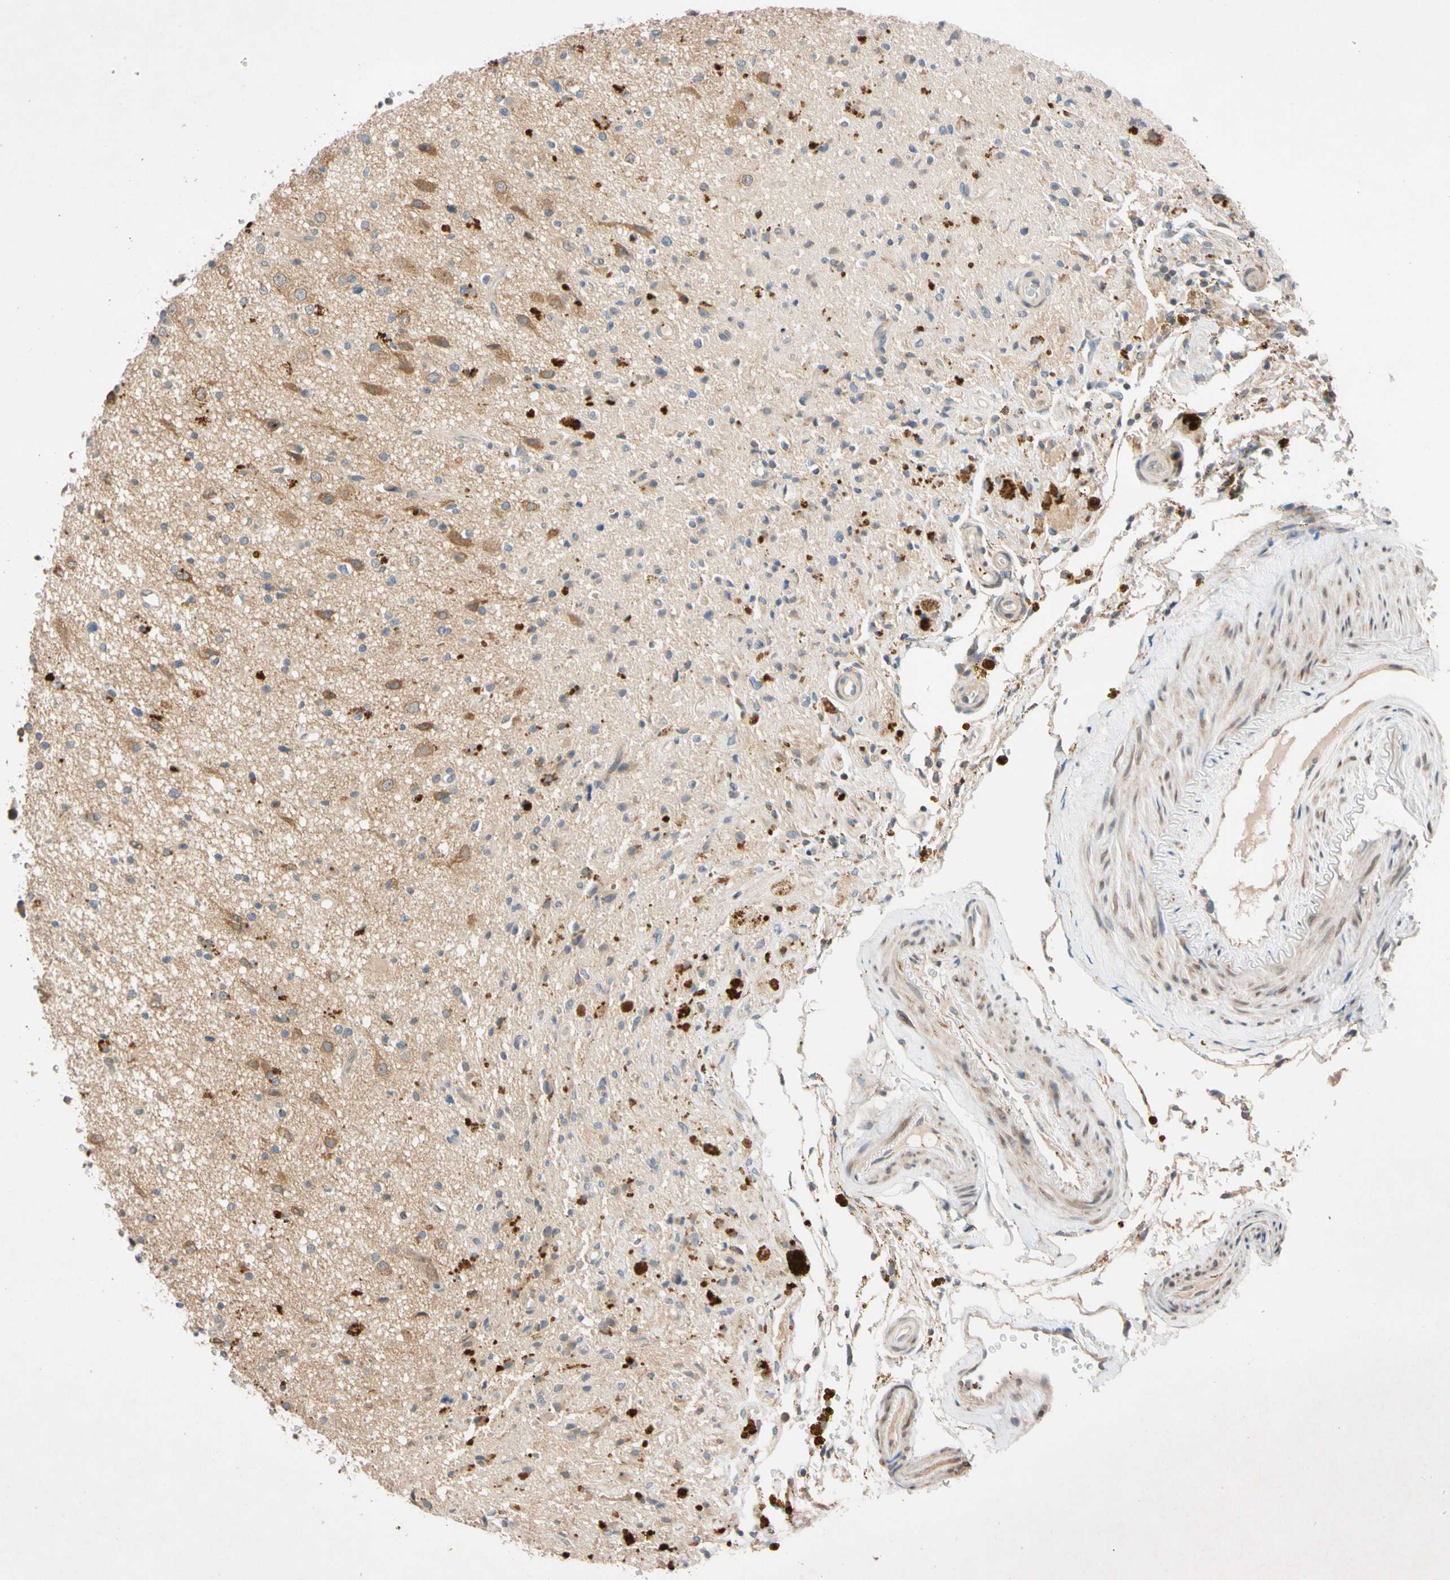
{"staining": {"intensity": "strong", "quantity": "<25%", "location": "cytoplasmic/membranous"}, "tissue": "glioma", "cell_type": "Tumor cells", "image_type": "cancer", "snomed": [{"axis": "morphology", "description": "Glioma, malignant, High grade"}, {"axis": "topography", "description": "Brain"}], "caption": "Immunohistochemical staining of glioma shows medium levels of strong cytoplasmic/membranous protein staining in about <25% of tumor cells. (DAB (3,3'-diaminobenzidine) = brown stain, brightfield microscopy at high magnification).", "gene": "CNST", "patient": {"sex": "male", "age": 33}}